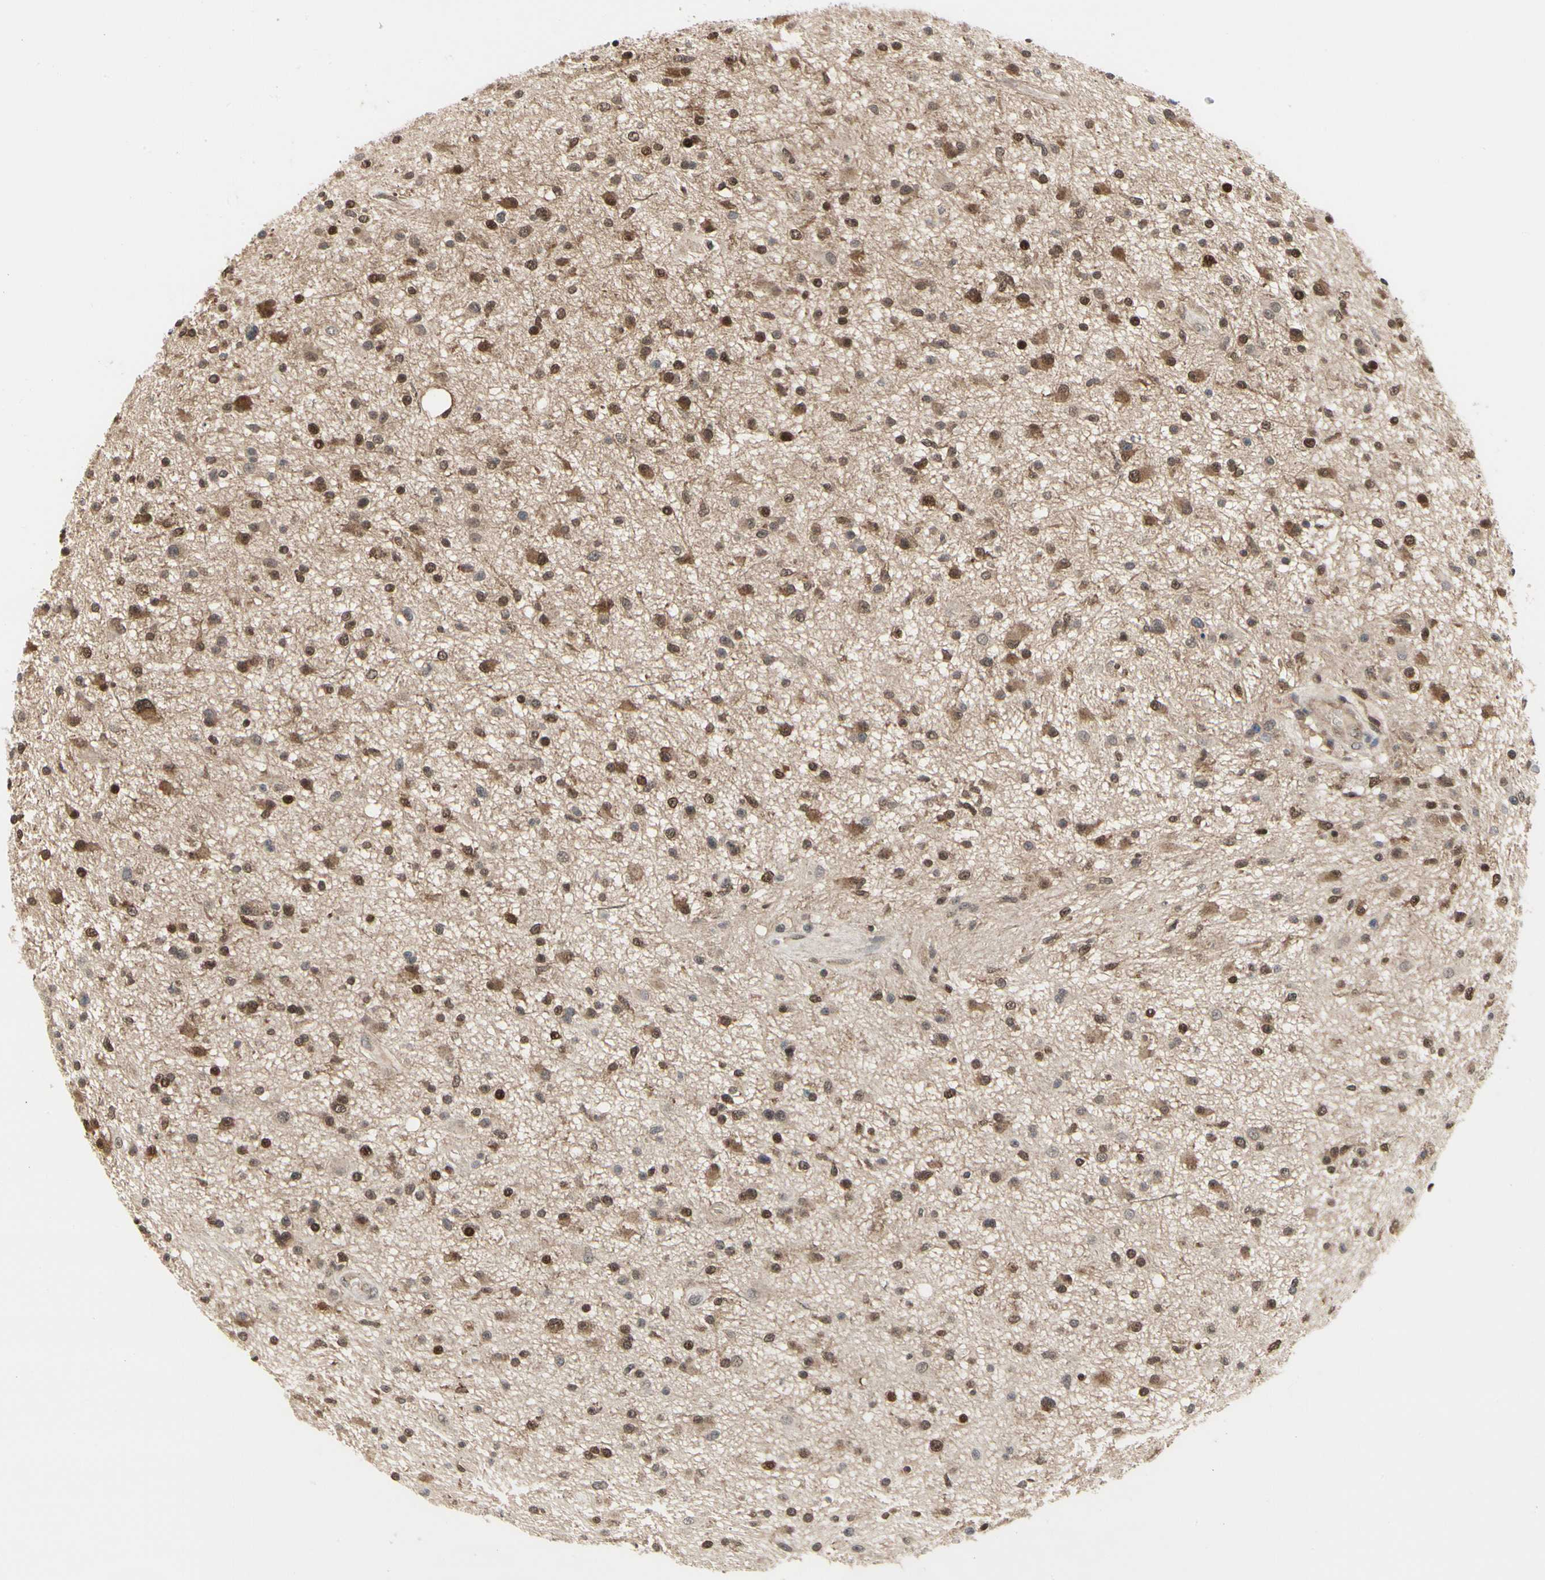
{"staining": {"intensity": "moderate", "quantity": ">75%", "location": "cytoplasmic/membranous,nuclear"}, "tissue": "glioma", "cell_type": "Tumor cells", "image_type": "cancer", "snomed": [{"axis": "morphology", "description": "Glioma, malignant, High grade"}, {"axis": "topography", "description": "Brain"}], "caption": "Tumor cells display moderate cytoplasmic/membranous and nuclear expression in approximately >75% of cells in glioma. The protein of interest is shown in brown color, while the nuclei are stained blue.", "gene": "CDK5", "patient": {"sex": "male", "age": 33}}